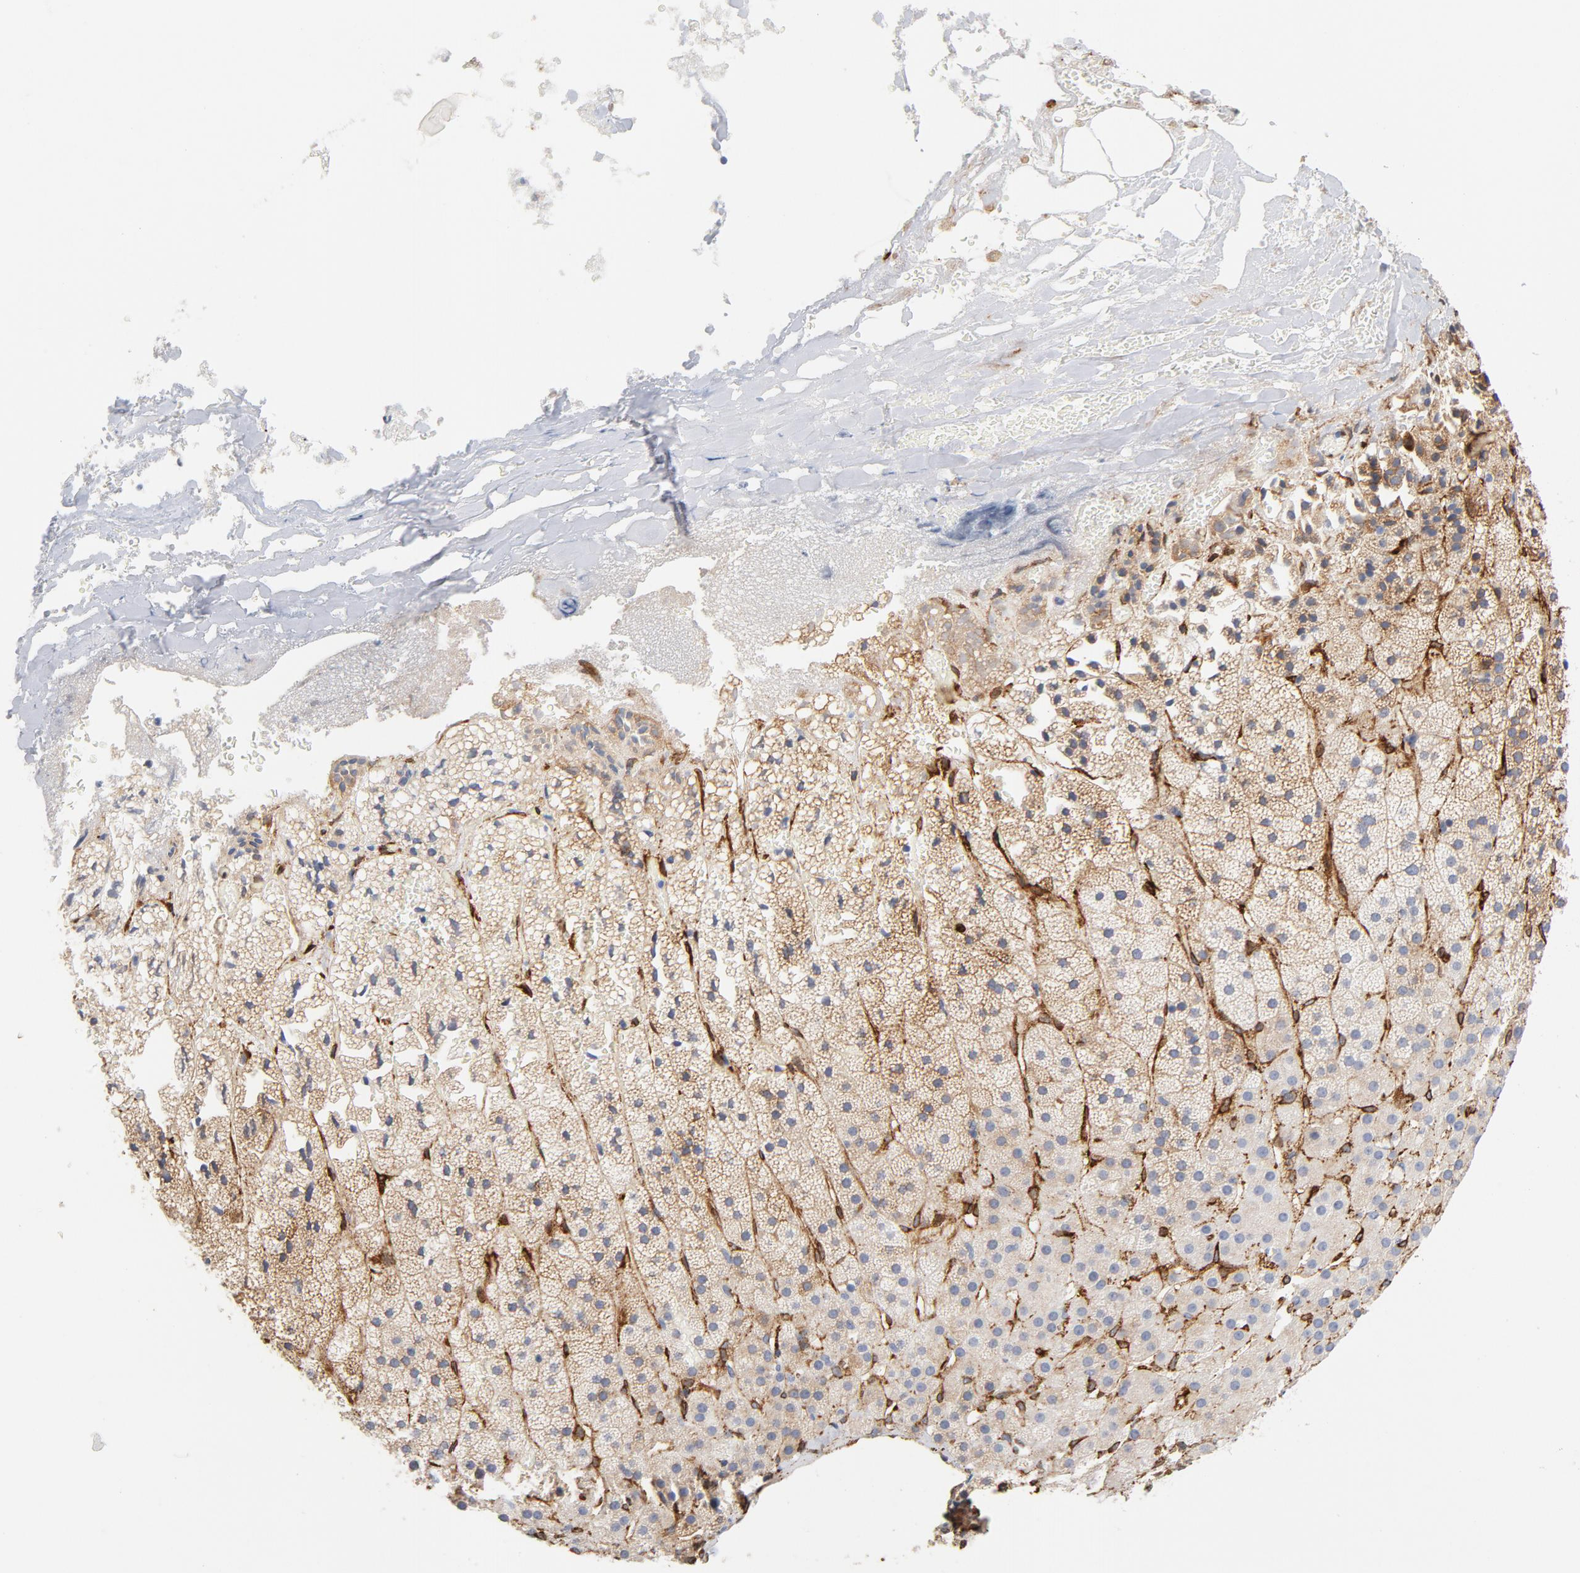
{"staining": {"intensity": "weak", "quantity": ">75%", "location": "cytoplasmic/membranous"}, "tissue": "adrenal gland", "cell_type": "Glandular cells", "image_type": "normal", "snomed": [{"axis": "morphology", "description": "Normal tissue, NOS"}, {"axis": "topography", "description": "Adrenal gland"}], "caption": "Weak cytoplasmic/membranous expression for a protein is identified in approximately >75% of glandular cells of normal adrenal gland using immunohistochemistry.", "gene": "SERPINH1", "patient": {"sex": "male", "age": 35}}